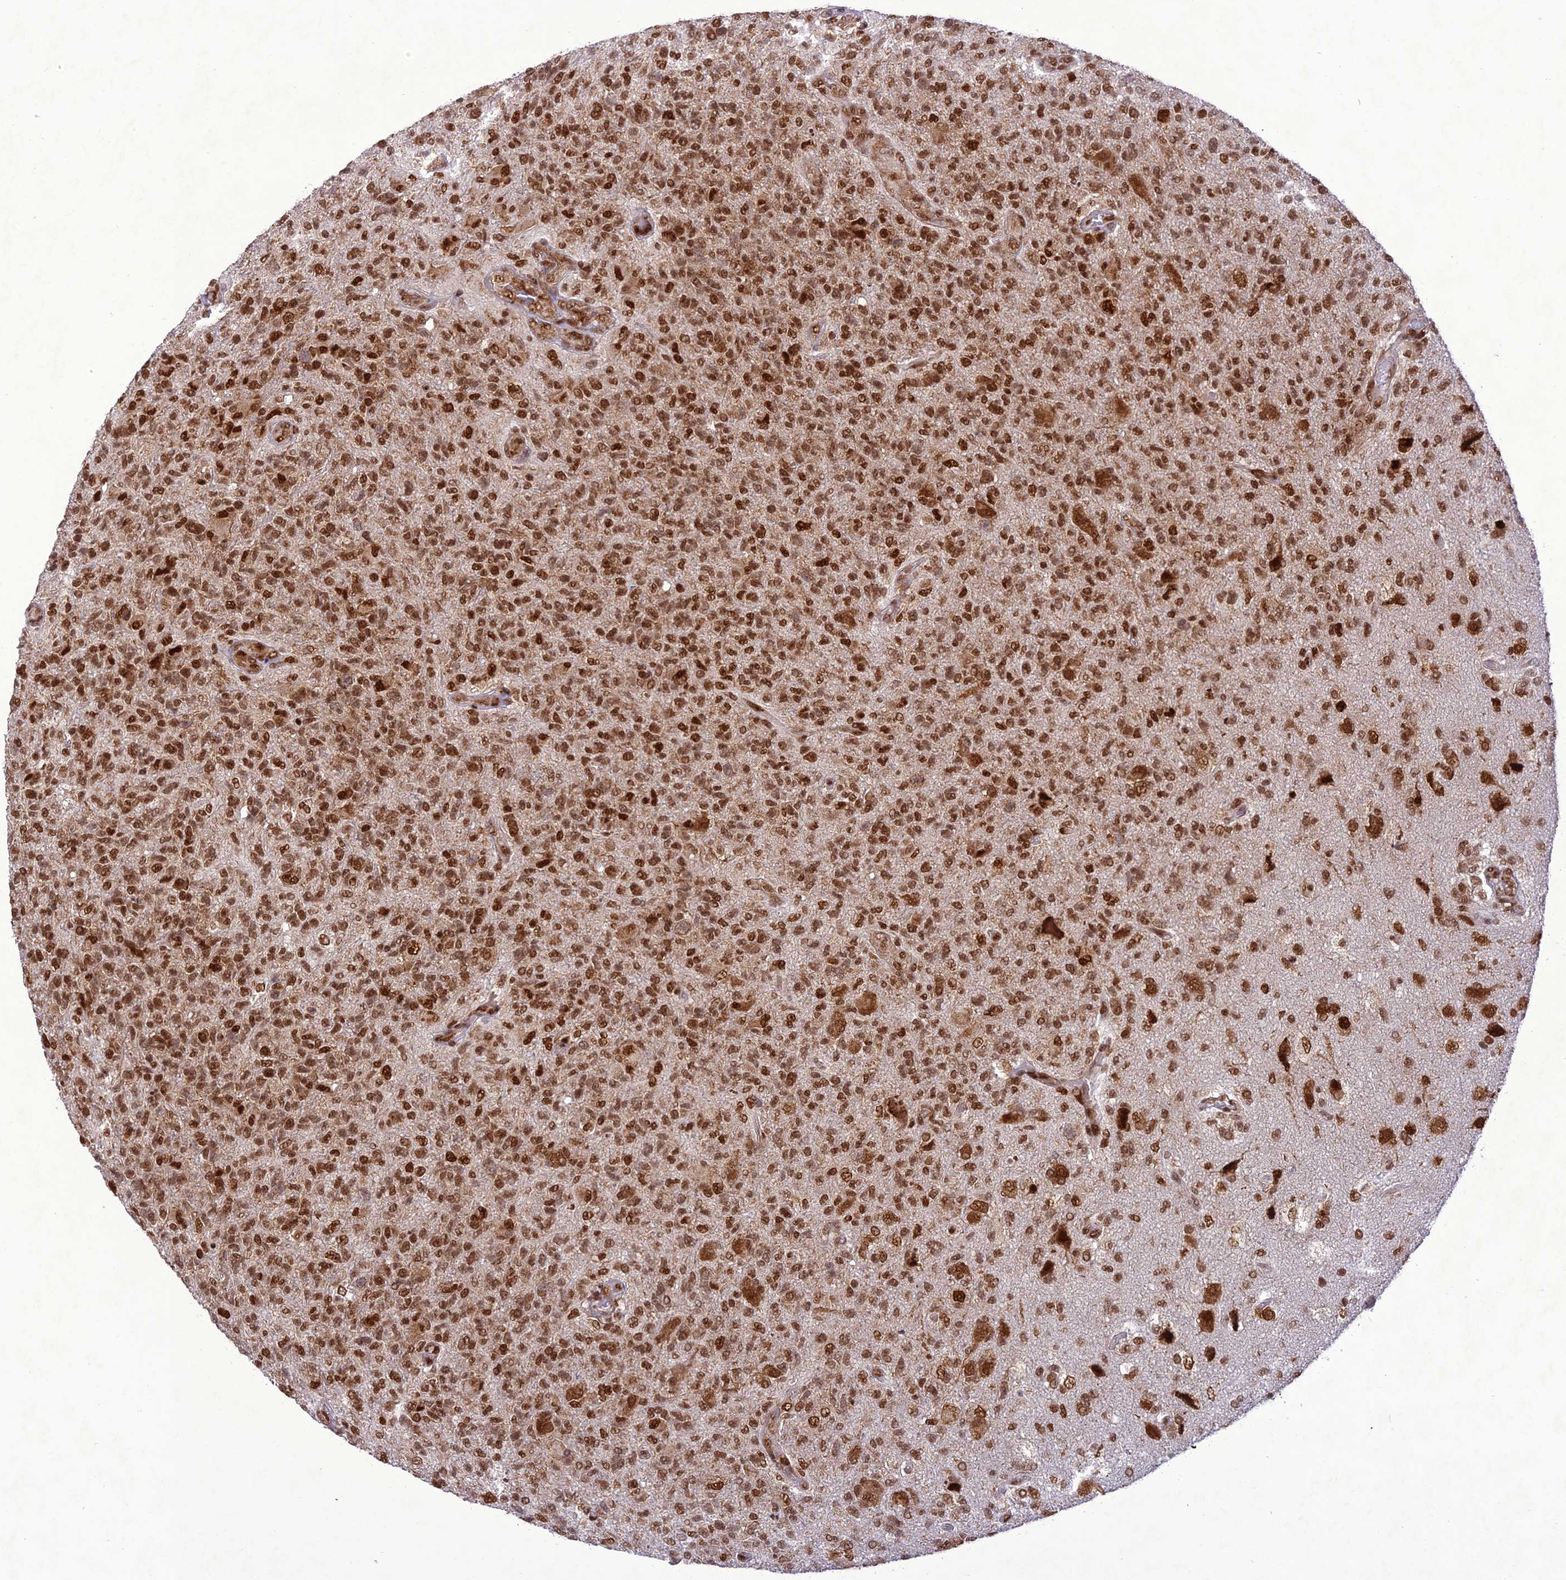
{"staining": {"intensity": "strong", "quantity": ">75%", "location": "nuclear"}, "tissue": "glioma", "cell_type": "Tumor cells", "image_type": "cancer", "snomed": [{"axis": "morphology", "description": "Glioma, malignant, High grade"}, {"axis": "topography", "description": "Brain"}], "caption": "Brown immunohistochemical staining in human malignant high-grade glioma exhibits strong nuclear staining in about >75% of tumor cells. (DAB = brown stain, brightfield microscopy at high magnification).", "gene": "DDX1", "patient": {"sex": "male", "age": 56}}